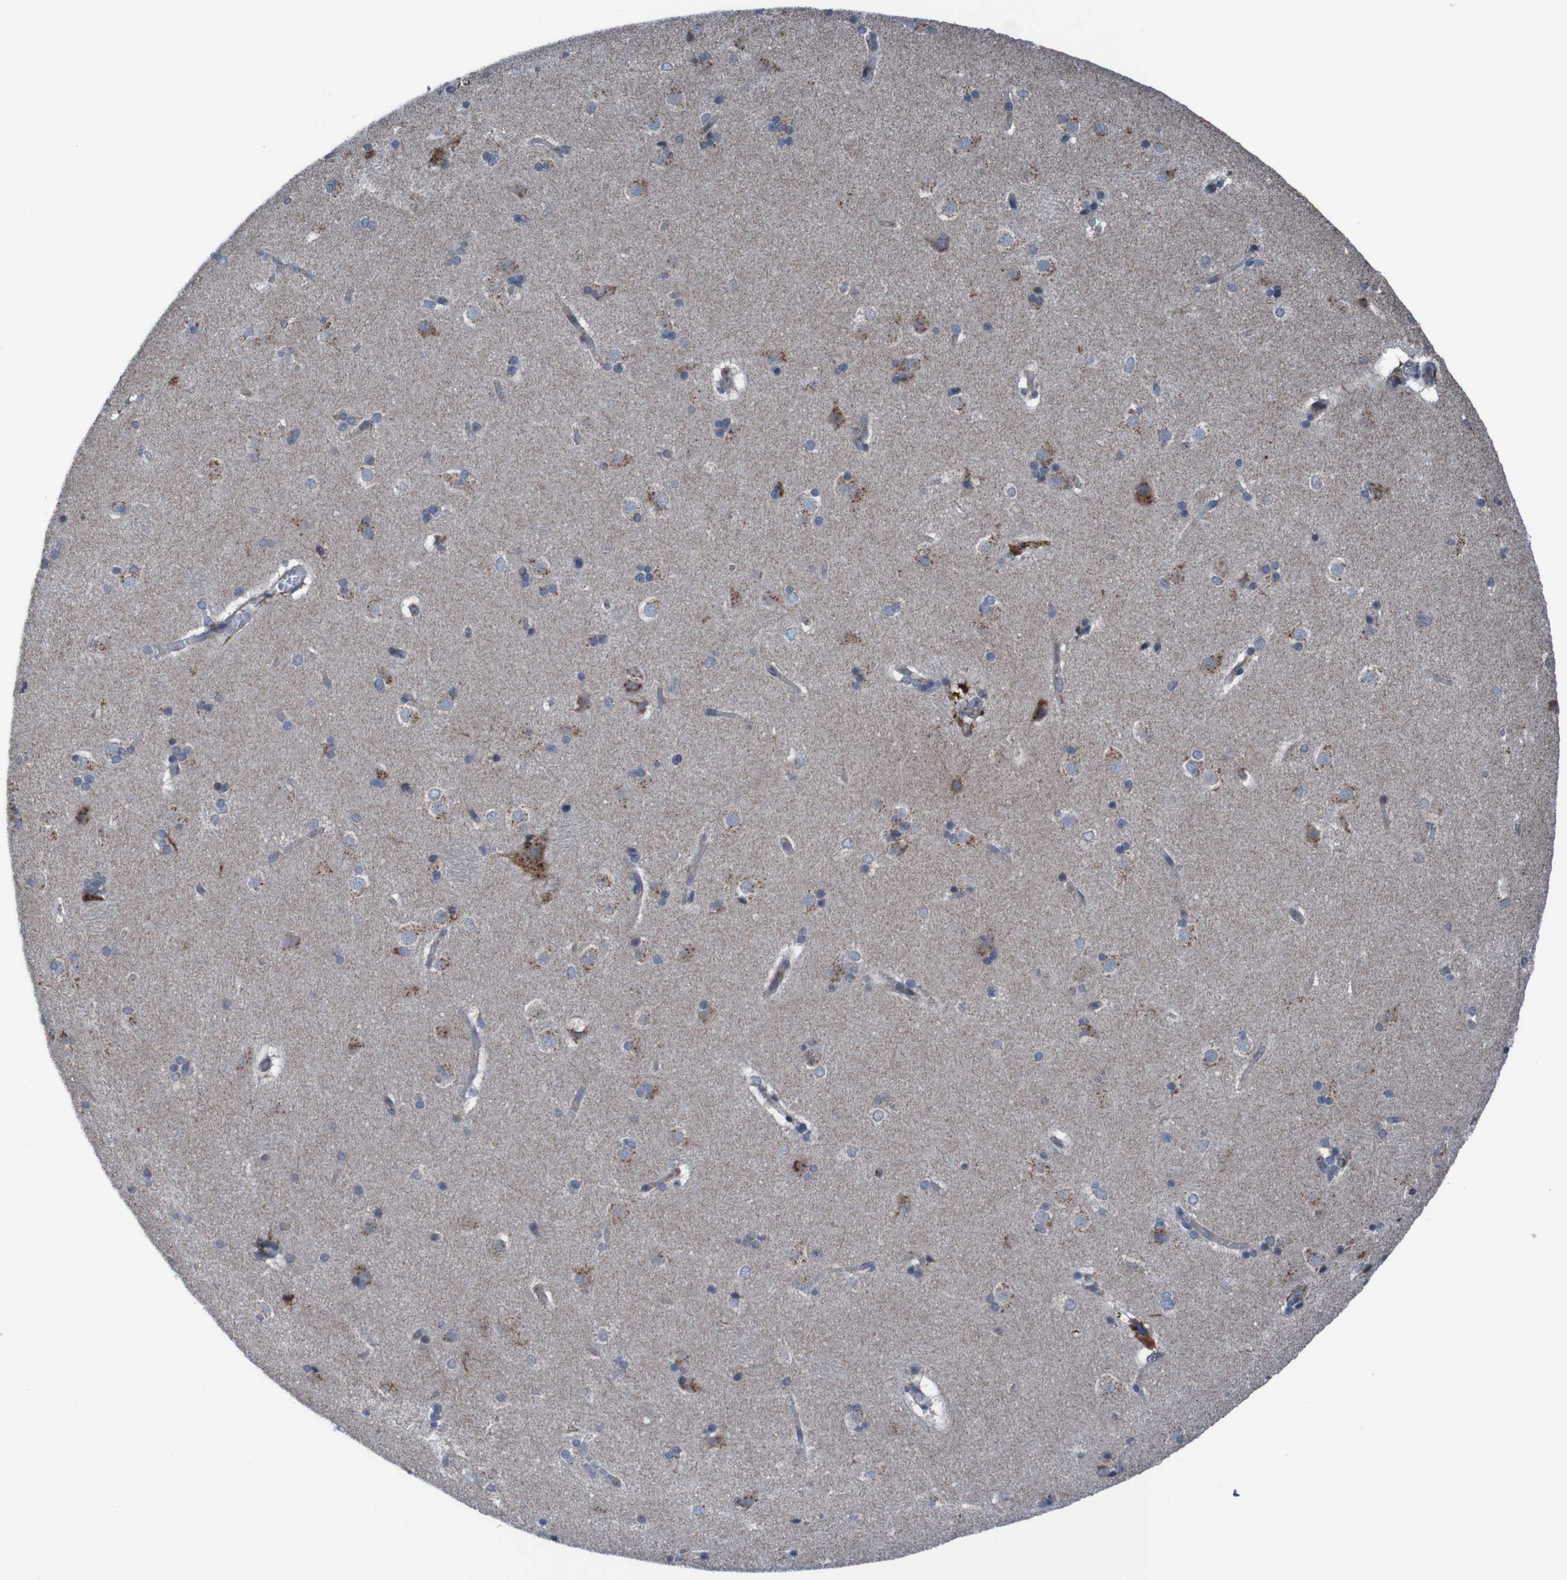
{"staining": {"intensity": "weak", "quantity": "<25%", "location": "cytoplasmic/membranous"}, "tissue": "caudate", "cell_type": "Glial cells", "image_type": "normal", "snomed": [{"axis": "morphology", "description": "Normal tissue, NOS"}, {"axis": "topography", "description": "Lateral ventricle wall"}], "caption": "DAB (3,3'-diaminobenzidine) immunohistochemical staining of unremarkable caudate shows no significant staining in glial cells.", "gene": "UNG", "patient": {"sex": "female", "age": 19}}